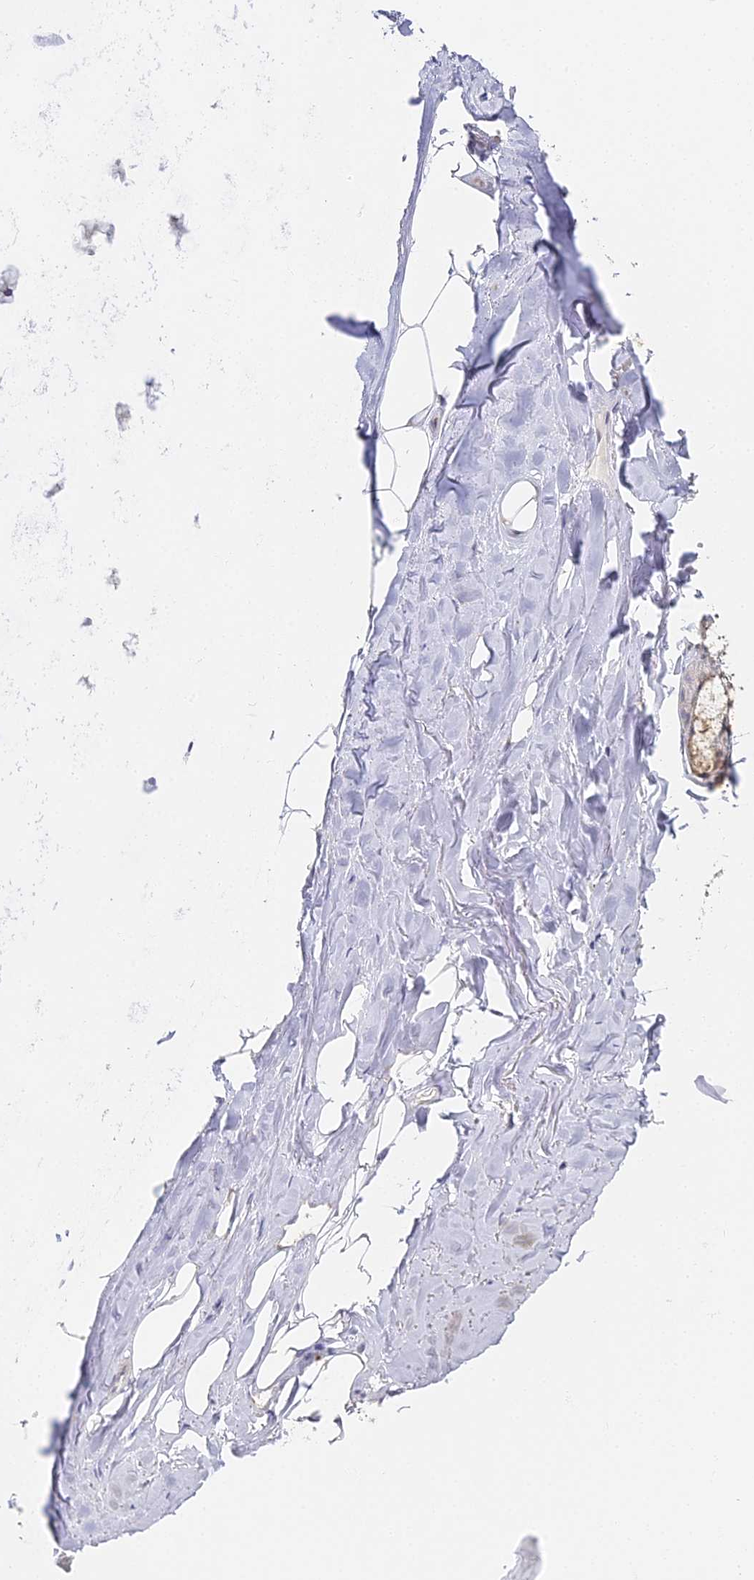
{"staining": {"intensity": "negative", "quantity": "none", "location": "none"}, "tissue": "adipose tissue", "cell_type": "Adipocytes", "image_type": "normal", "snomed": [{"axis": "morphology", "description": "Normal tissue, NOS"}, {"axis": "topography", "description": "Lymph node"}, {"axis": "topography", "description": "Bronchus"}], "caption": "There is no significant expression in adipocytes of adipose tissue. (IHC, brightfield microscopy, high magnification).", "gene": "GJA1", "patient": {"sex": "male", "age": 63}}